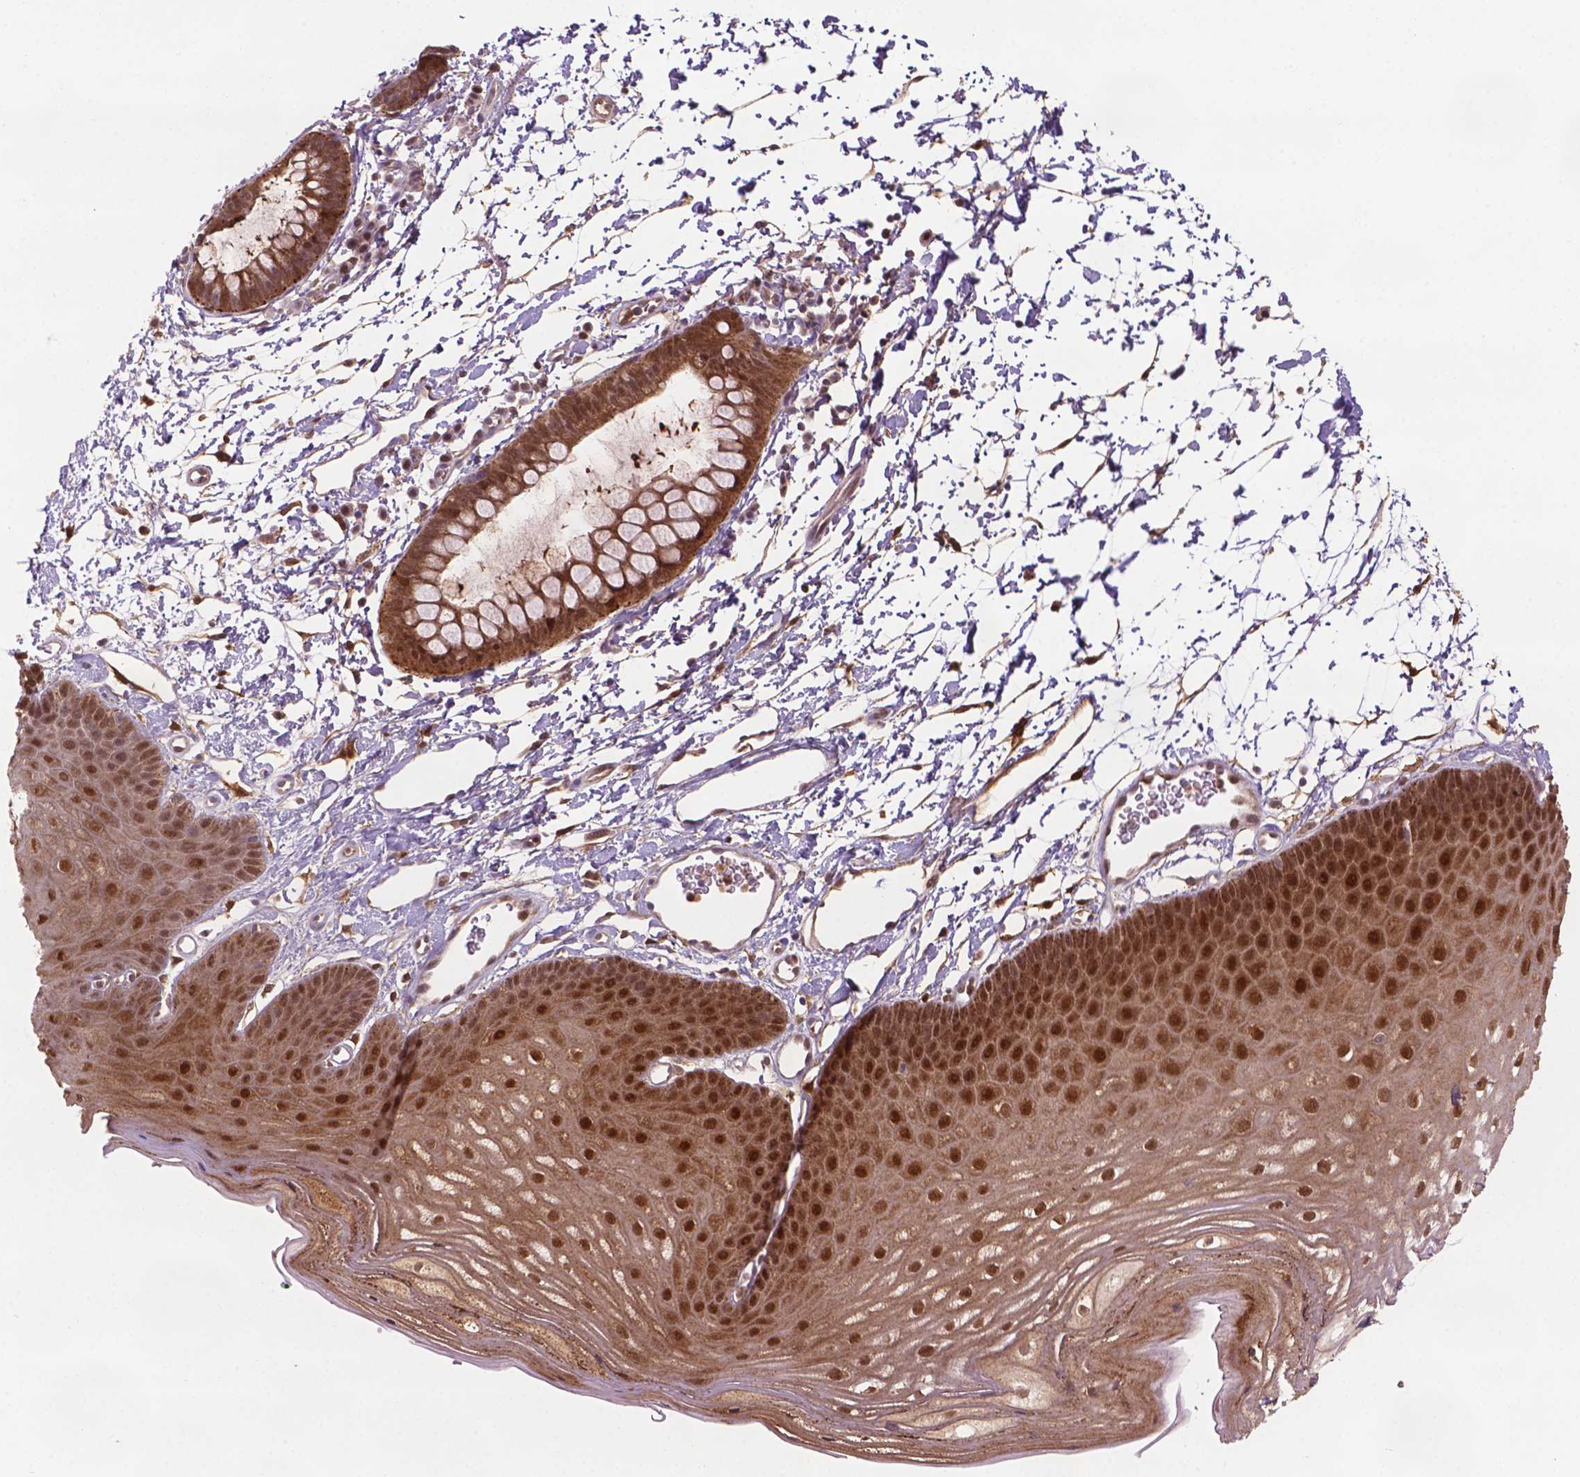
{"staining": {"intensity": "moderate", "quantity": ">75%", "location": "cytoplasmic/membranous"}, "tissue": "skin", "cell_type": "Epidermal cells", "image_type": "normal", "snomed": [{"axis": "morphology", "description": "Normal tissue, NOS"}, {"axis": "topography", "description": "Anal"}], "caption": "The histopathology image shows staining of unremarkable skin, revealing moderate cytoplasmic/membranous protein expression (brown color) within epidermal cells.", "gene": "PLIN3", "patient": {"sex": "male", "age": 53}}